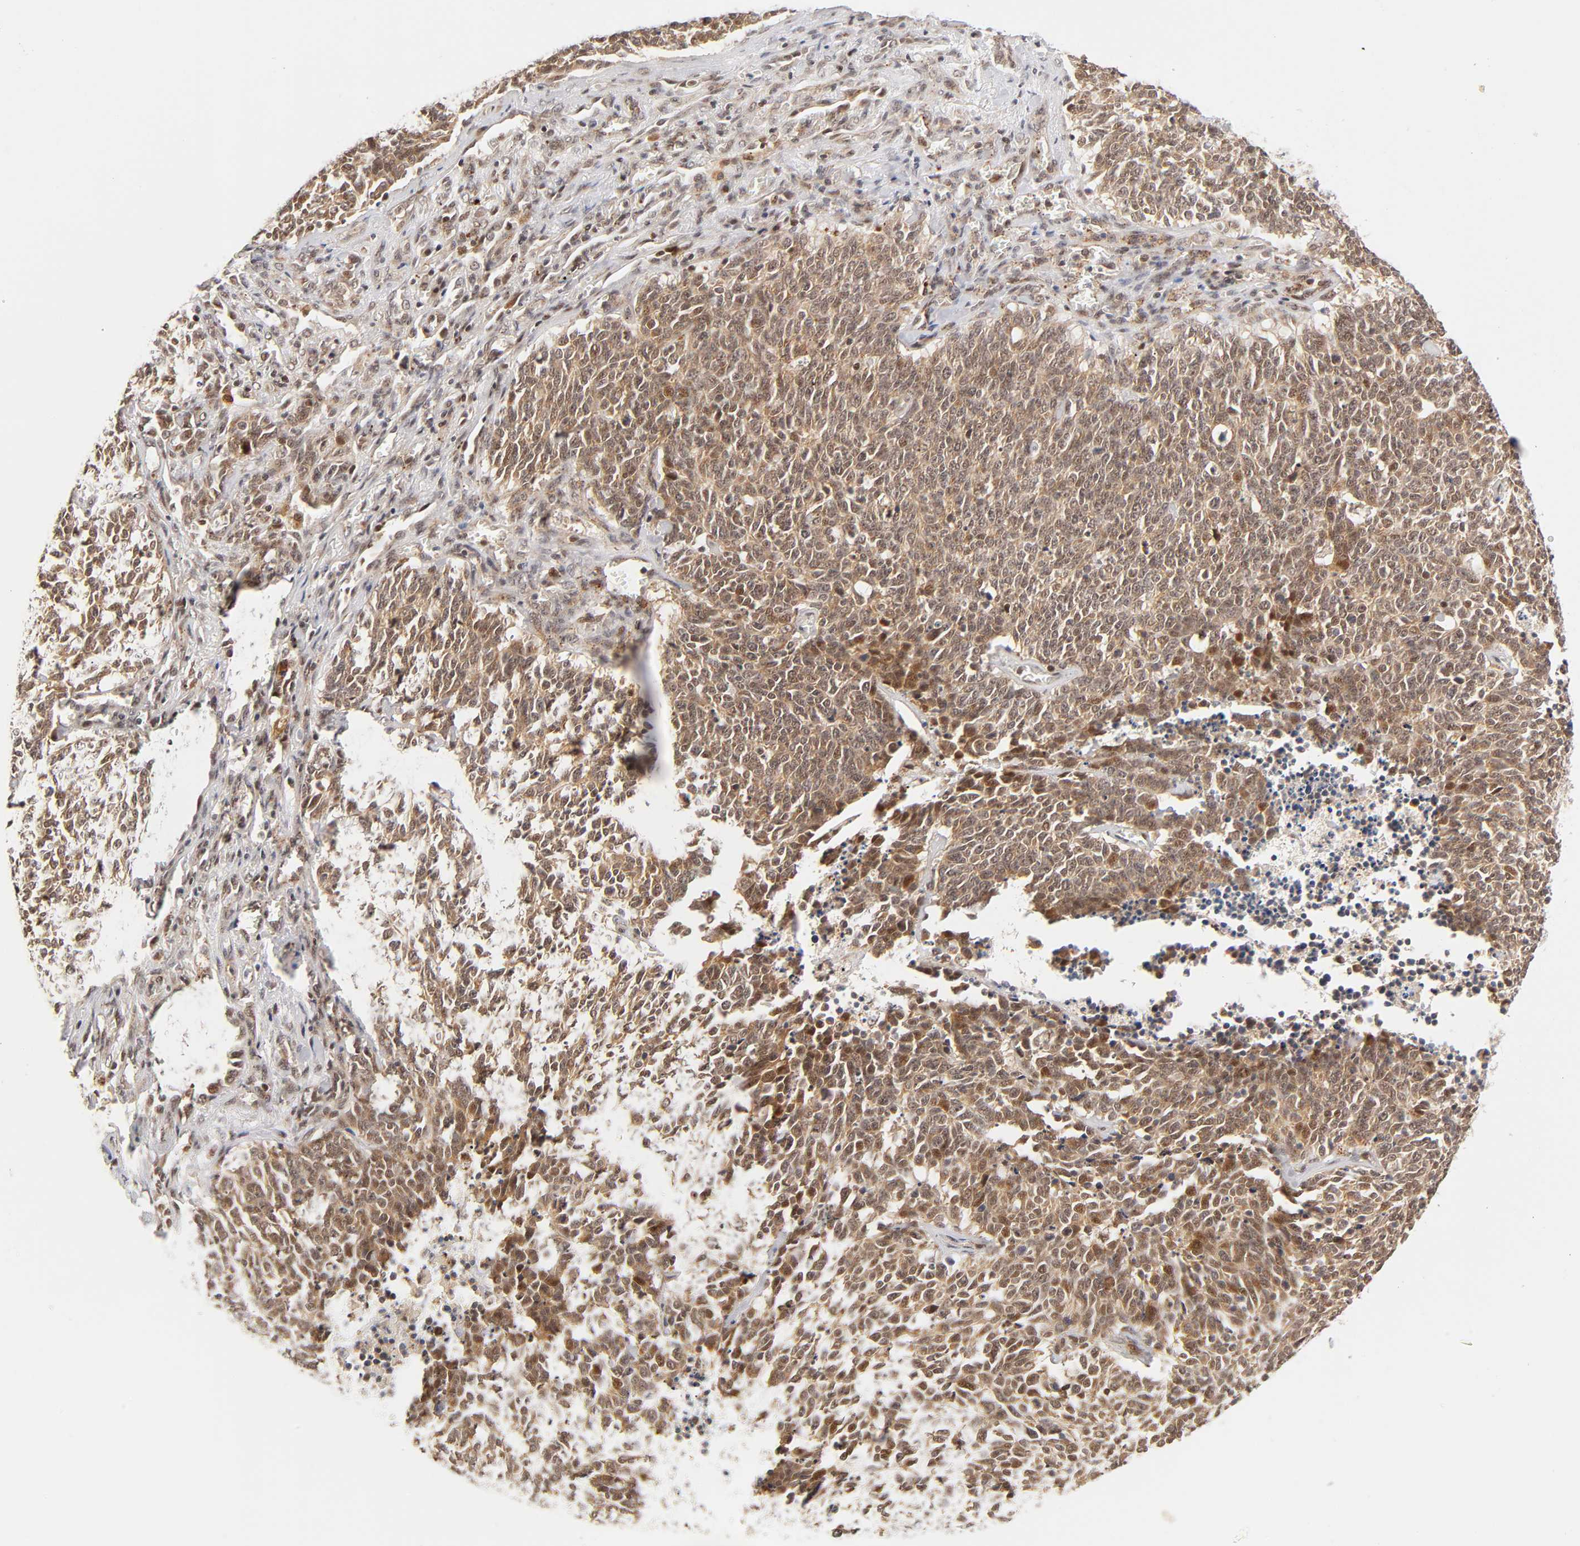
{"staining": {"intensity": "strong", "quantity": ">75%", "location": "cytoplasmic/membranous,nuclear"}, "tissue": "lung cancer", "cell_type": "Tumor cells", "image_type": "cancer", "snomed": [{"axis": "morphology", "description": "Neoplasm, malignant, NOS"}, {"axis": "topography", "description": "Lung"}], "caption": "Lung cancer (neoplasm (malignant)) stained with DAB immunohistochemistry (IHC) displays high levels of strong cytoplasmic/membranous and nuclear staining in about >75% of tumor cells. (DAB = brown stain, brightfield microscopy at high magnification).", "gene": "TAF10", "patient": {"sex": "female", "age": 58}}